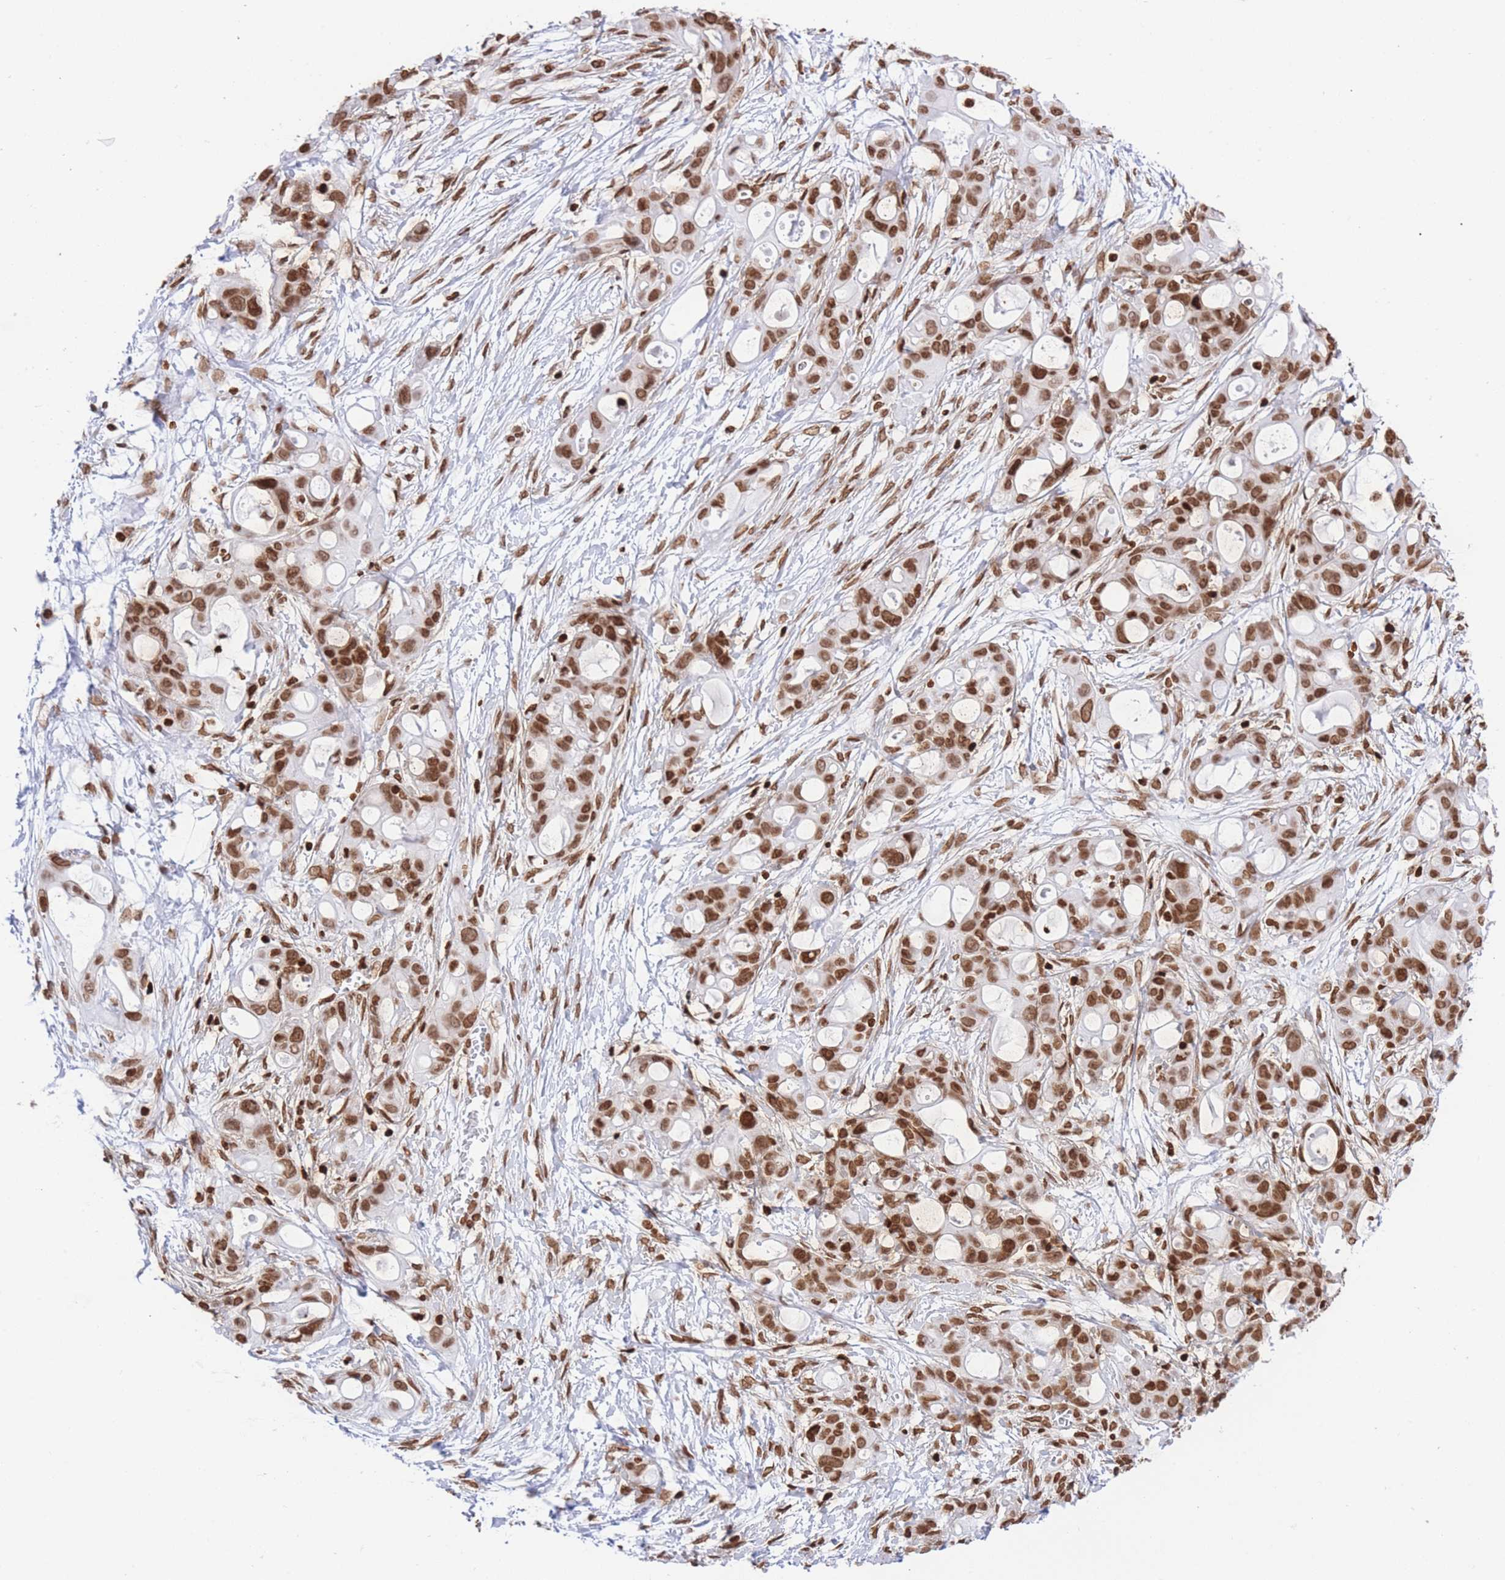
{"staining": {"intensity": "strong", "quantity": ">75%", "location": "nuclear"}, "tissue": "ovarian cancer", "cell_type": "Tumor cells", "image_type": "cancer", "snomed": [{"axis": "morphology", "description": "Cystadenocarcinoma, mucinous, NOS"}, {"axis": "topography", "description": "Ovary"}], "caption": "A high-resolution micrograph shows immunohistochemistry staining of ovarian mucinous cystadenocarcinoma, which shows strong nuclear positivity in approximately >75% of tumor cells. The staining is performed using DAB brown chromogen to label protein expression. The nuclei are counter-stained blue using hematoxylin.", "gene": "H2BC11", "patient": {"sex": "female", "age": 70}}